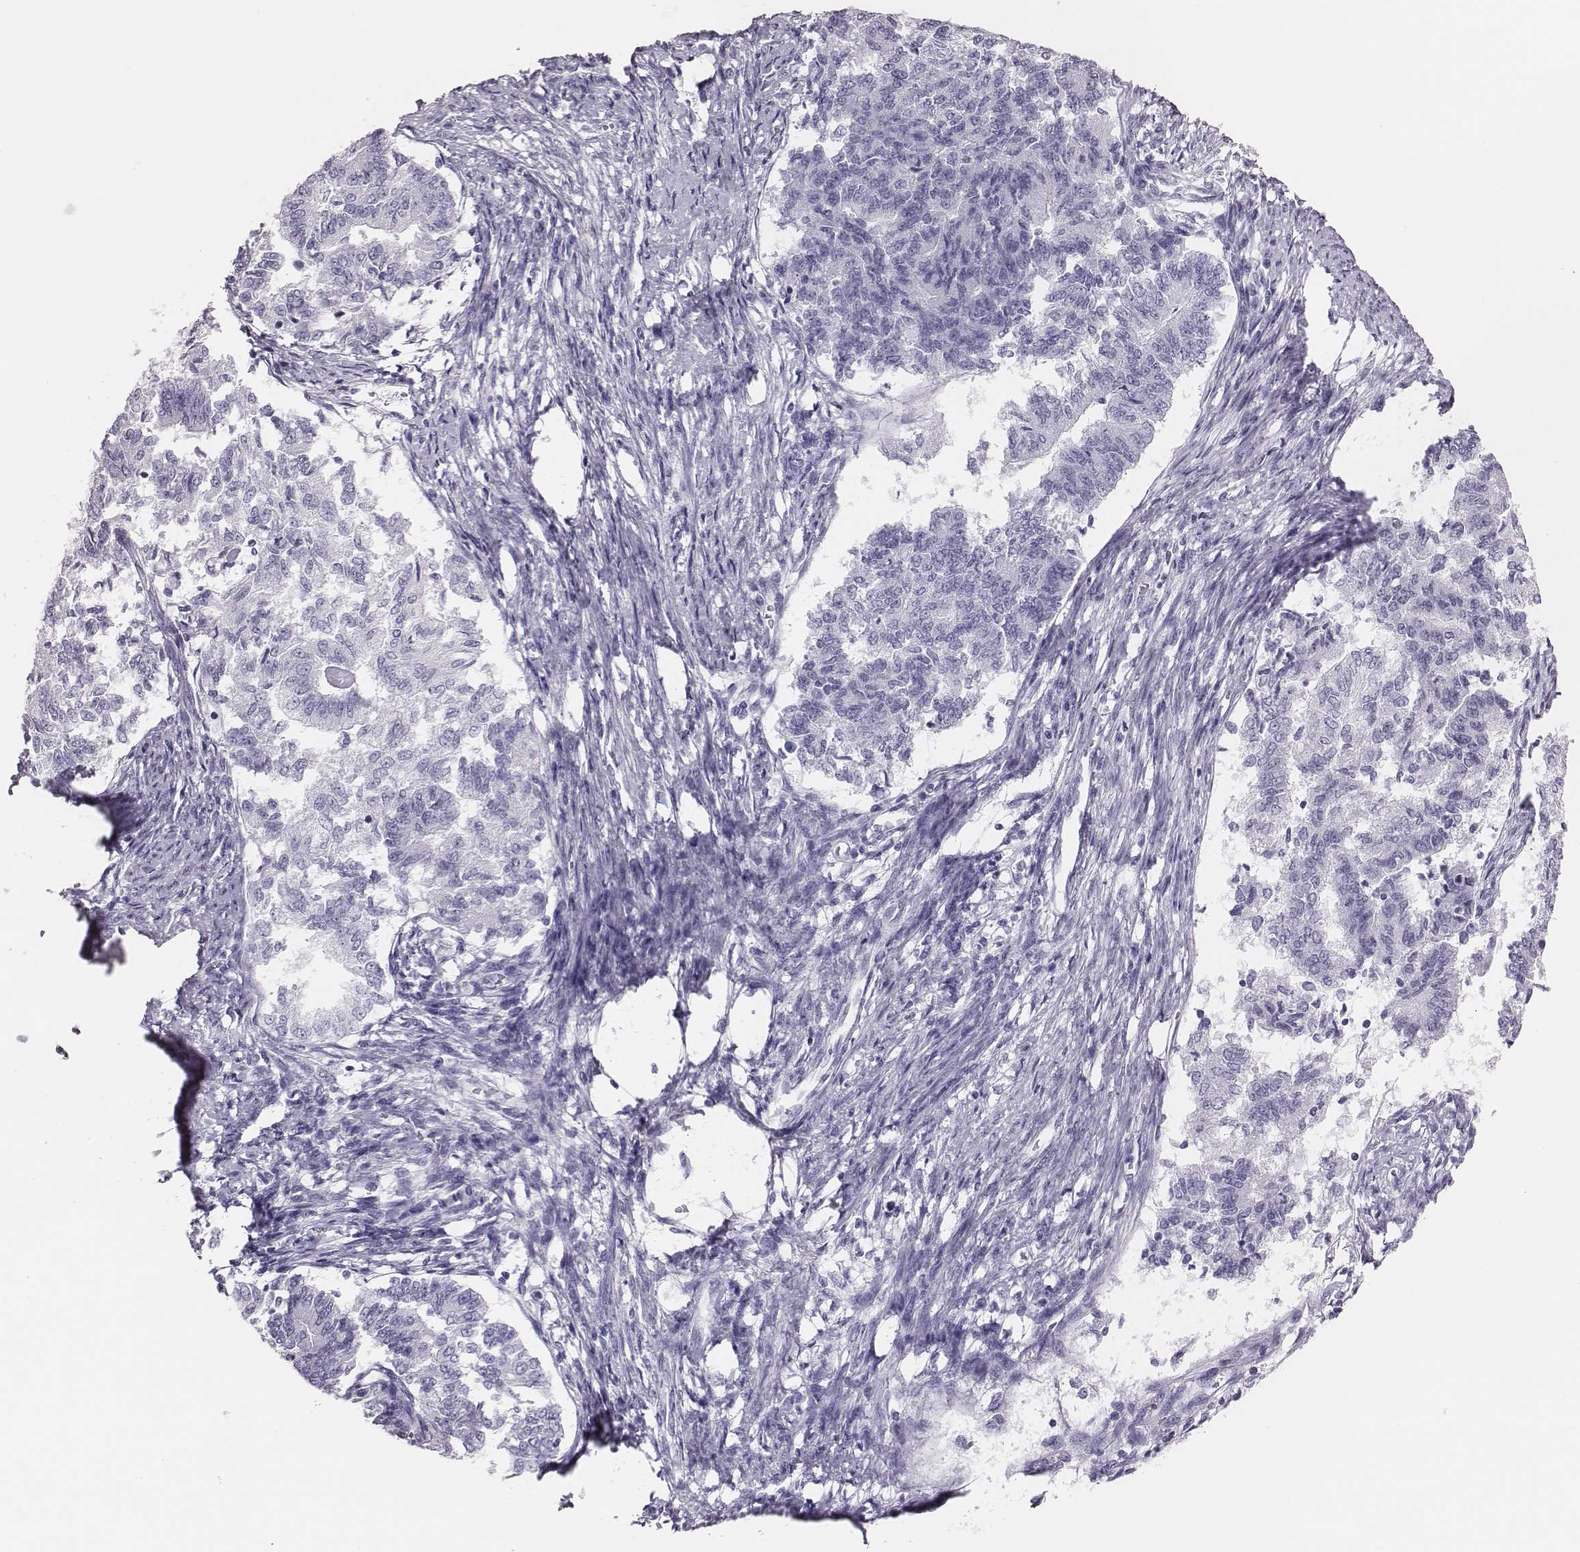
{"staining": {"intensity": "negative", "quantity": "none", "location": "none"}, "tissue": "endometrial cancer", "cell_type": "Tumor cells", "image_type": "cancer", "snomed": [{"axis": "morphology", "description": "Adenocarcinoma, NOS"}, {"axis": "topography", "description": "Endometrium"}], "caption": "A histopathology image of human adenocarcinoma (endometrial) is negative for staining in tumor cells.", "gene": "H1-6", "patient": {"sex": "female", "age": 65}}